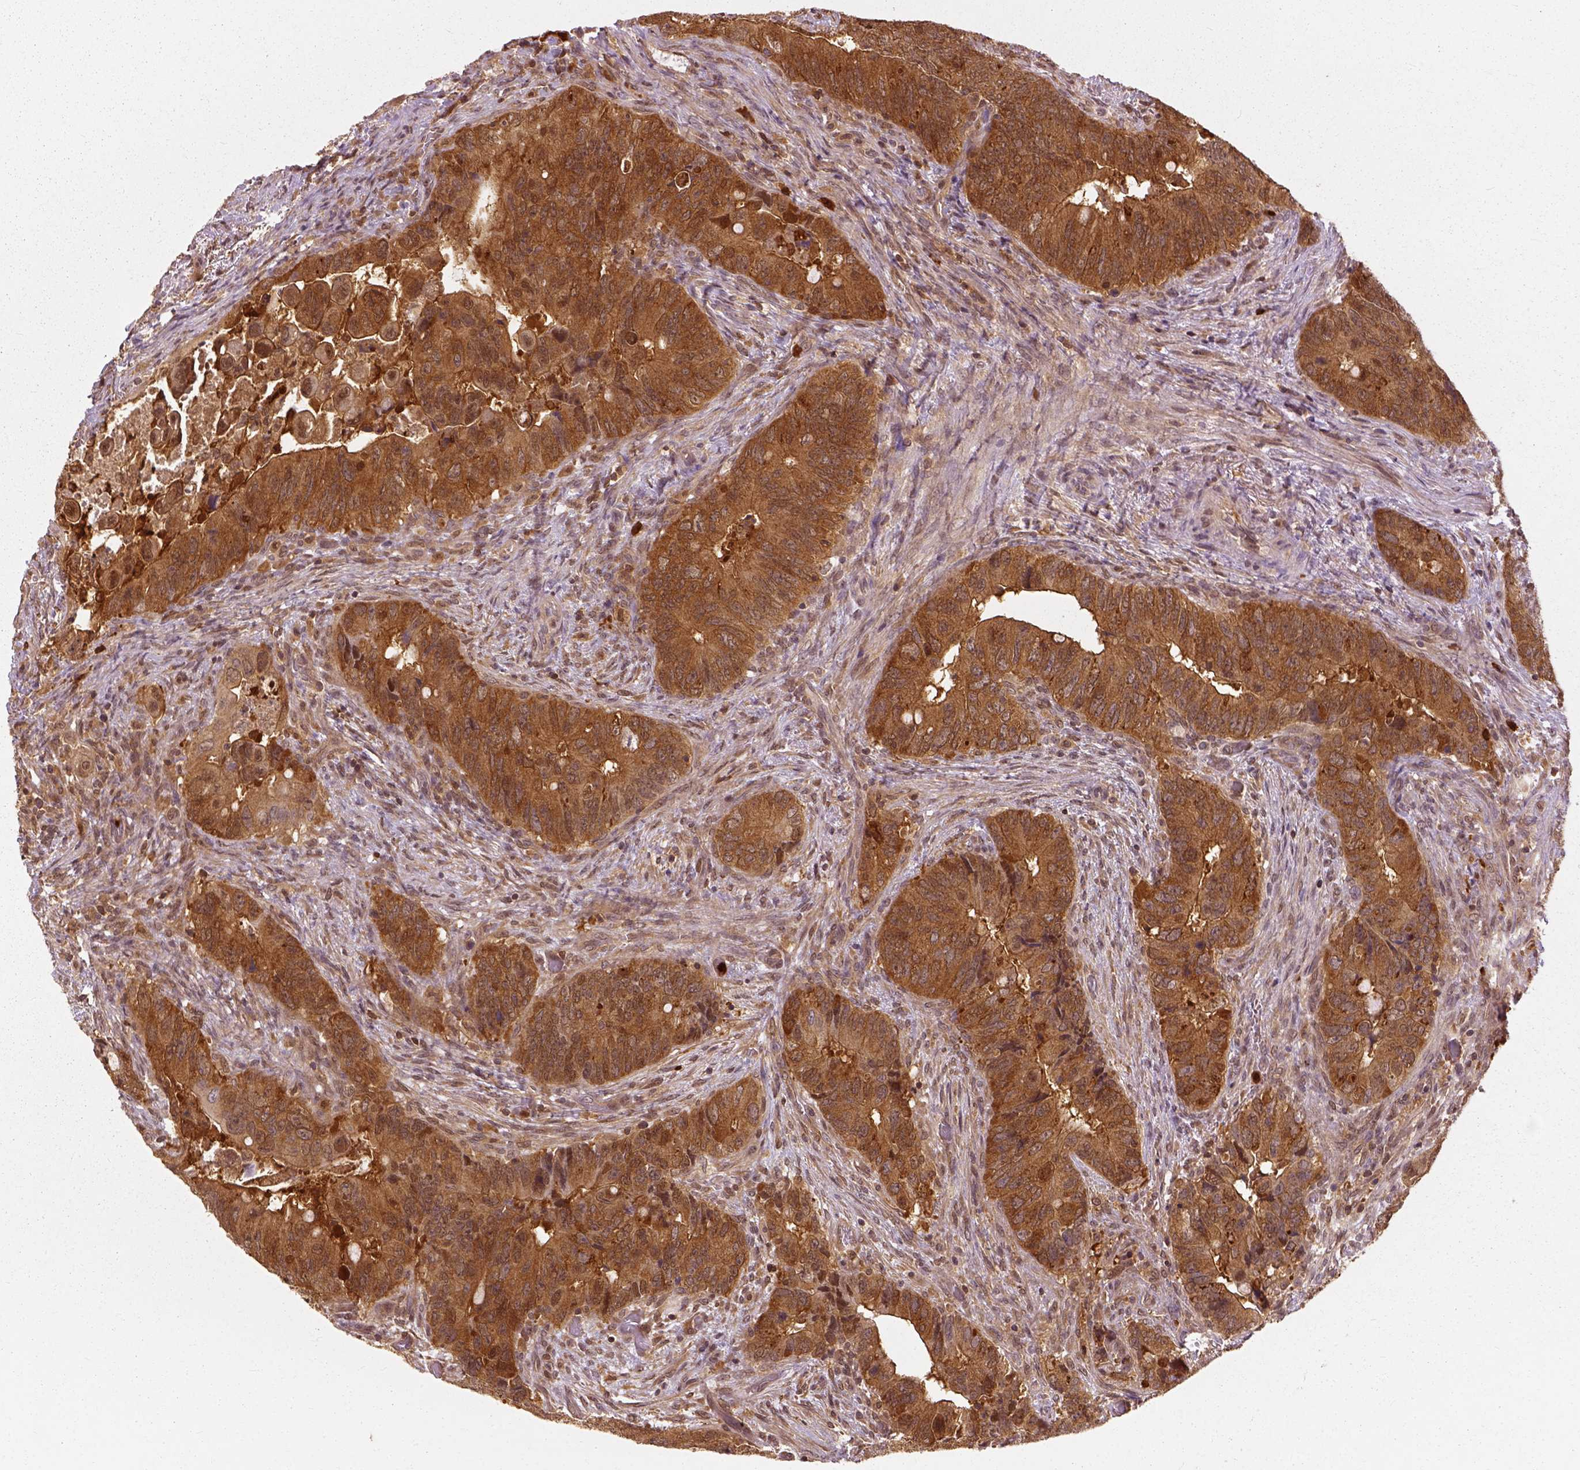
{"staining": {"intensity": "moderate", "quantity": ">75%", "location": "cytoplasmic/membranous"}, "tissue": "colorectal cancer", "cell_type": "Tumor cells", "image_type": "cancer", "snomed": [{"axis": "morphology", "description": "Adenocarcinoma, NOS"}, {"axis": "topography", "description": "Rectum"}], "caption": "About >75% of tumor cells in human colorectal cancer (adenocarcinoma) display moderate cytoplasmic/membranous protein staining as visualized by brown immunohistochemical staining.", "gene": "GPI", "patient": {"sex": "male", "age": 78}}